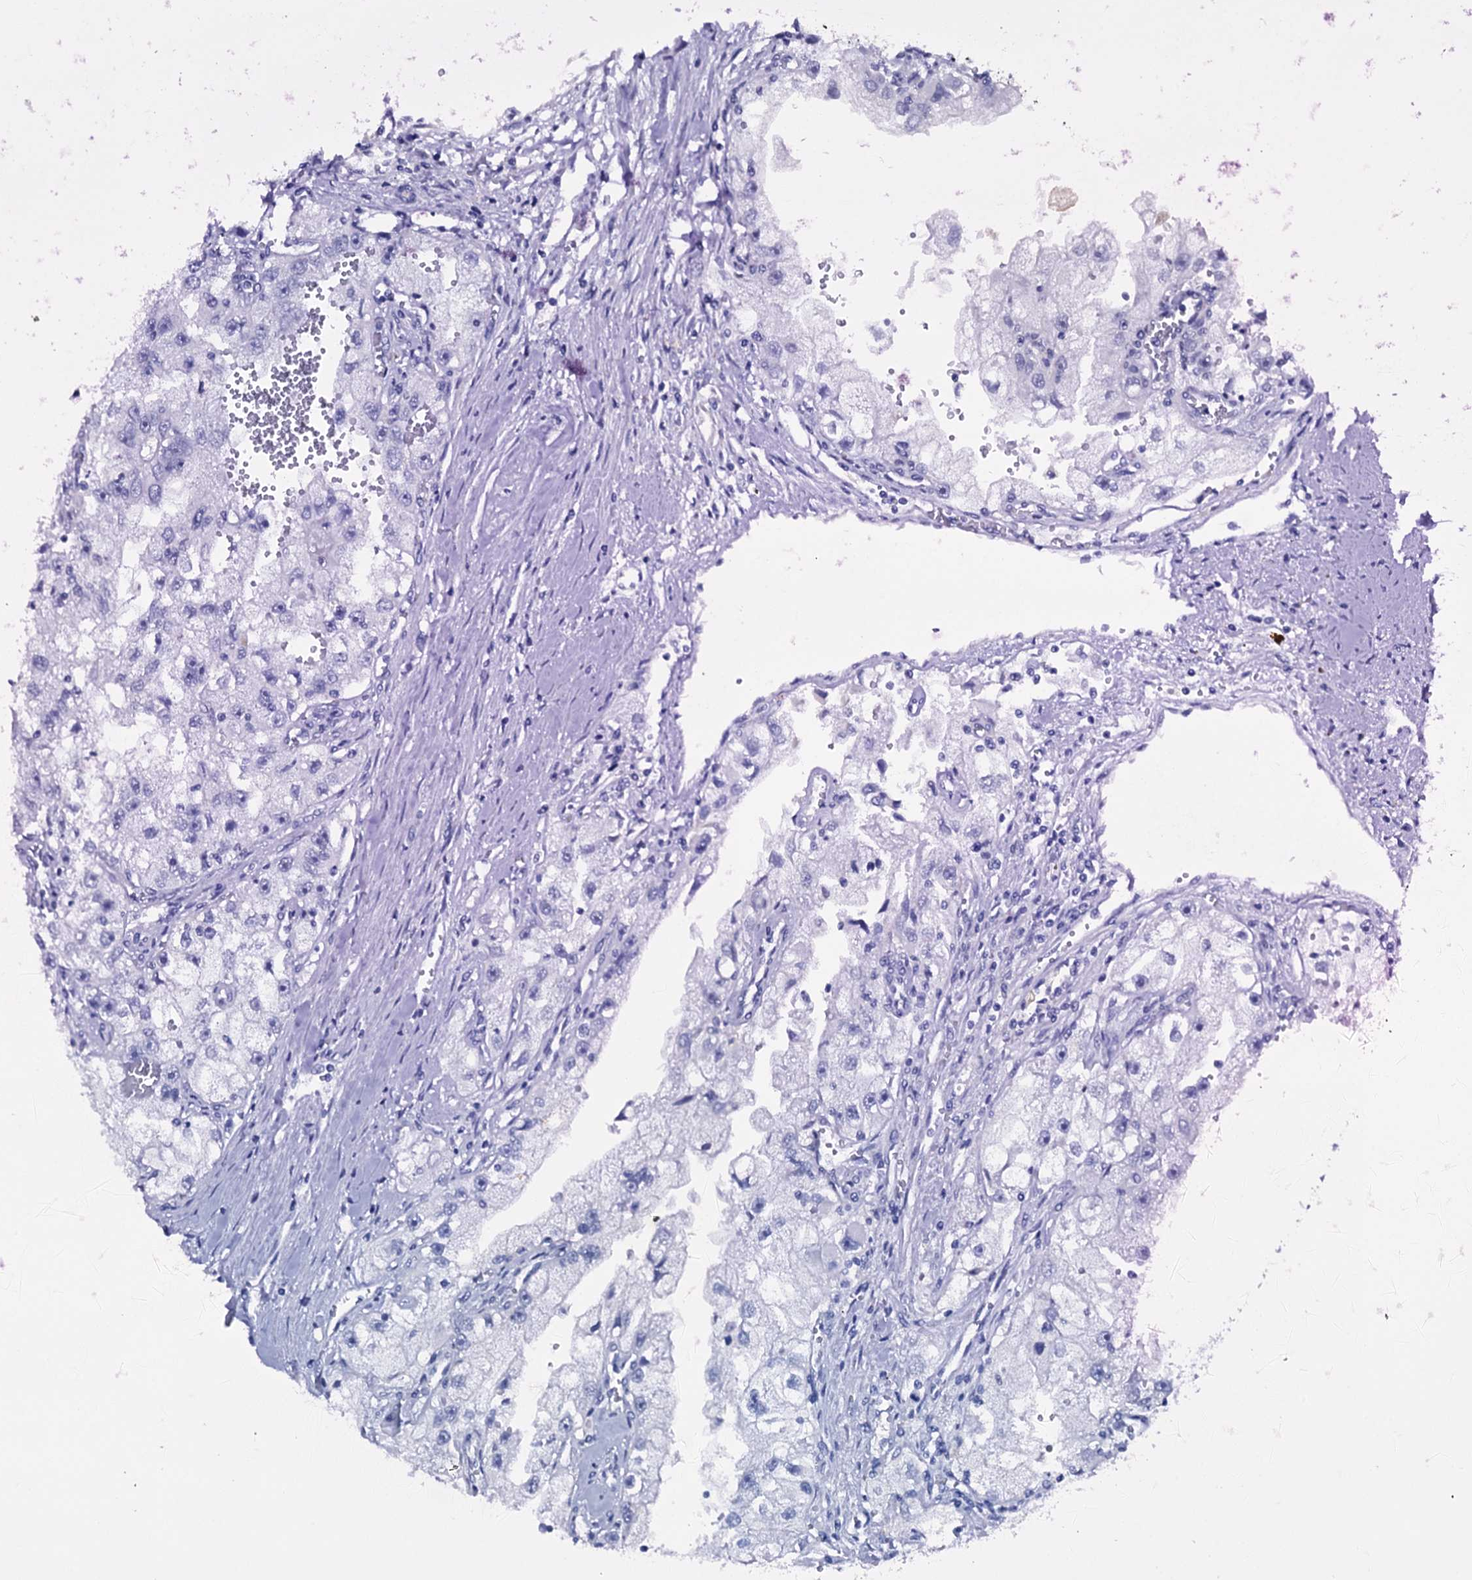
{"staining": {"intensity": "negative", "quantity": "none", "location": "none"}, "tissue": "renal cancer", "cell_type": "Tumor cells", "image_type": "cancer", "snomed": [{"axis": "morphology", "description": "Adenocarcinoma, NOS"}, {"axis": "topography", "description": "Kidney"}], "caption": "Renal adenocarcinoma was stained to show a protein in brown. There is no significant expression in tumor cells.", "gene": "ITPRID2", "patient": {"sex": "male", "age": 63}}